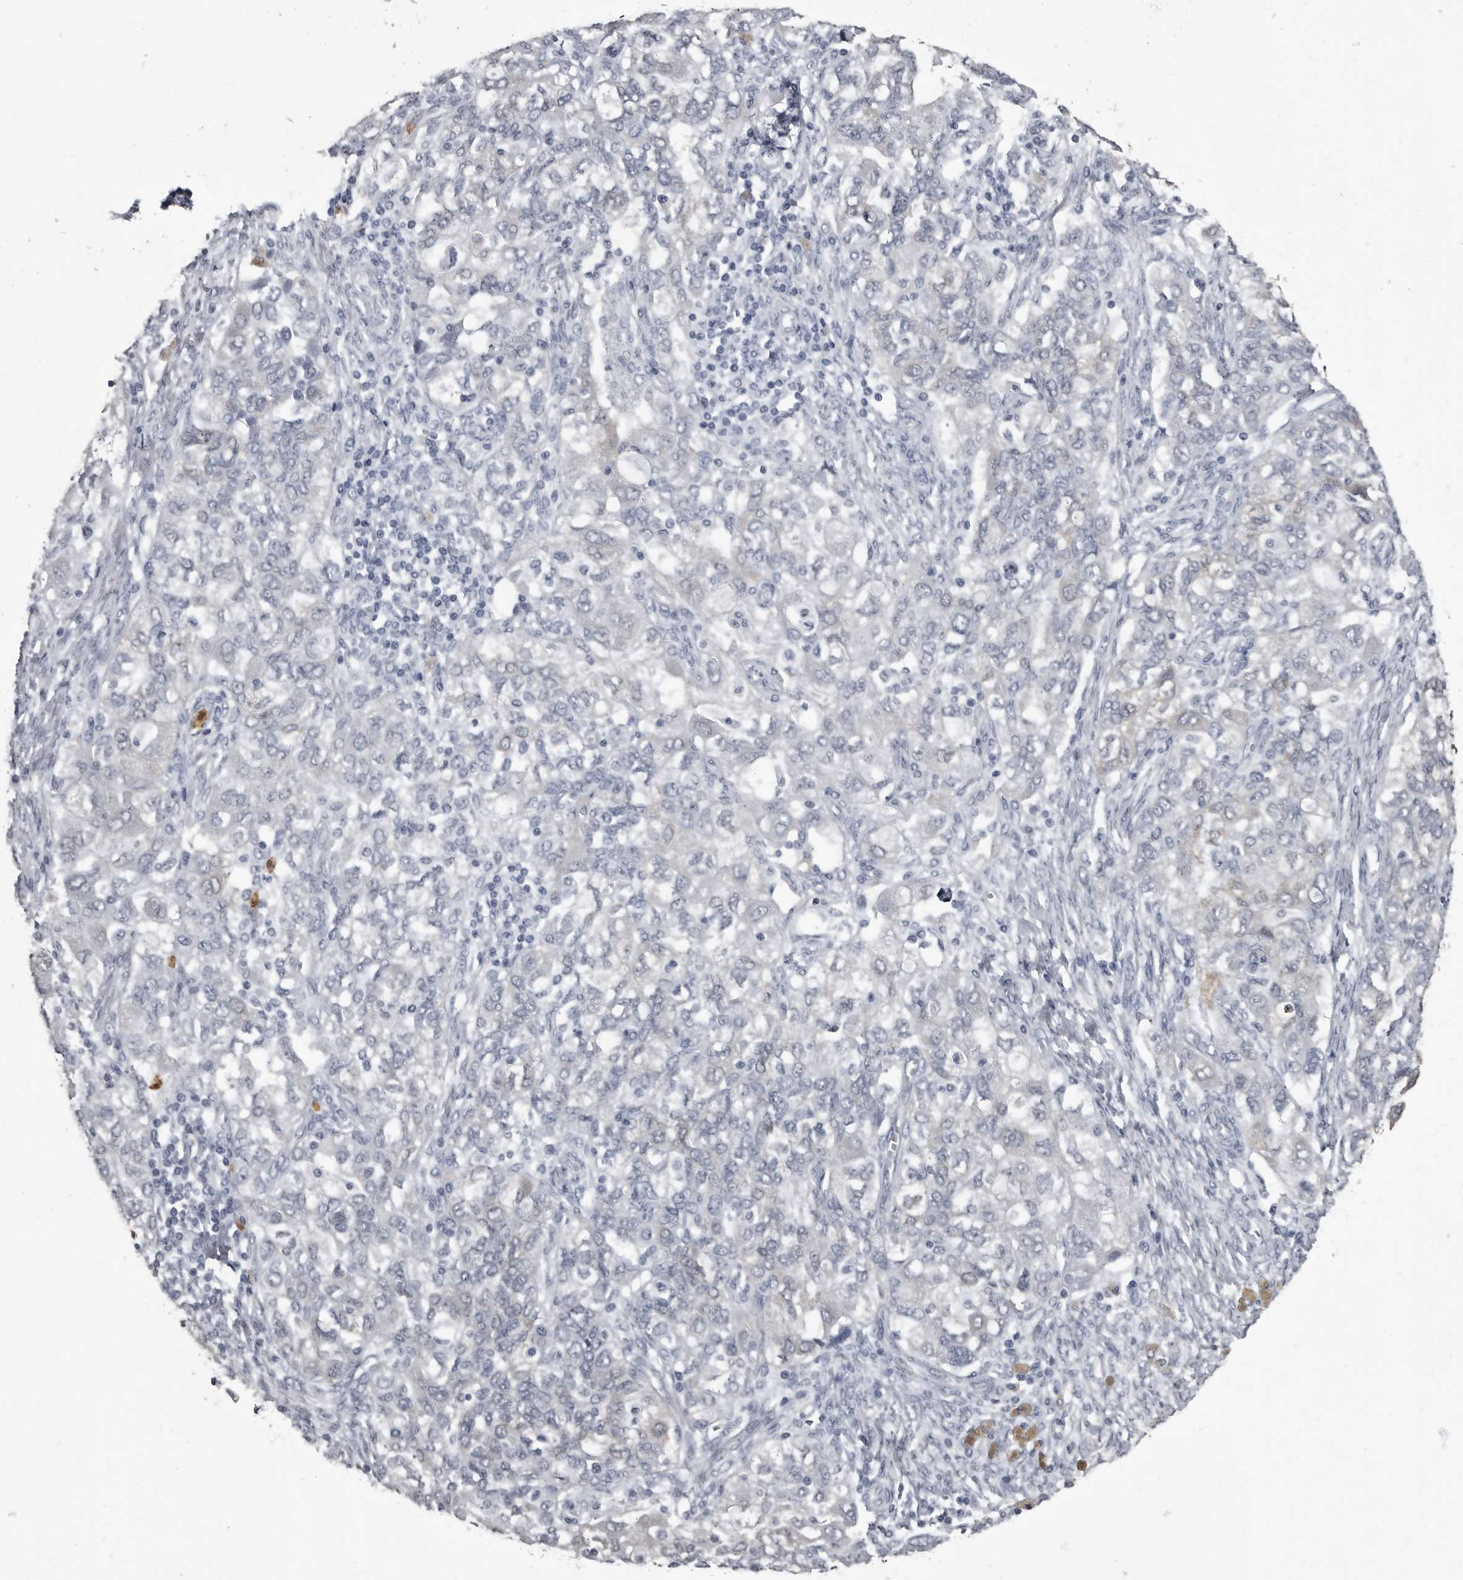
{"staining": {"intensity": "negative", "quantity": "none", "location": "none"}, "tissue": "ovarian cancer", "cell_type": "Tumor cells", "image_type": "cancer", "snomed": [{"axis": "morphology", "description": "Carcinoma, NOS"}, {"axis": "morphology", "description": "Cystadenocarcinoma, serous, NOS"}, {"axis": "topography", "description": "Ovary"}], "caption": "Immunohistochemistry (IHC) of ovarian cancer demonstrates no positivity in tumor cells.", "gene": "TPD52L1", "patient": {"sex": "female", "age": 69}}